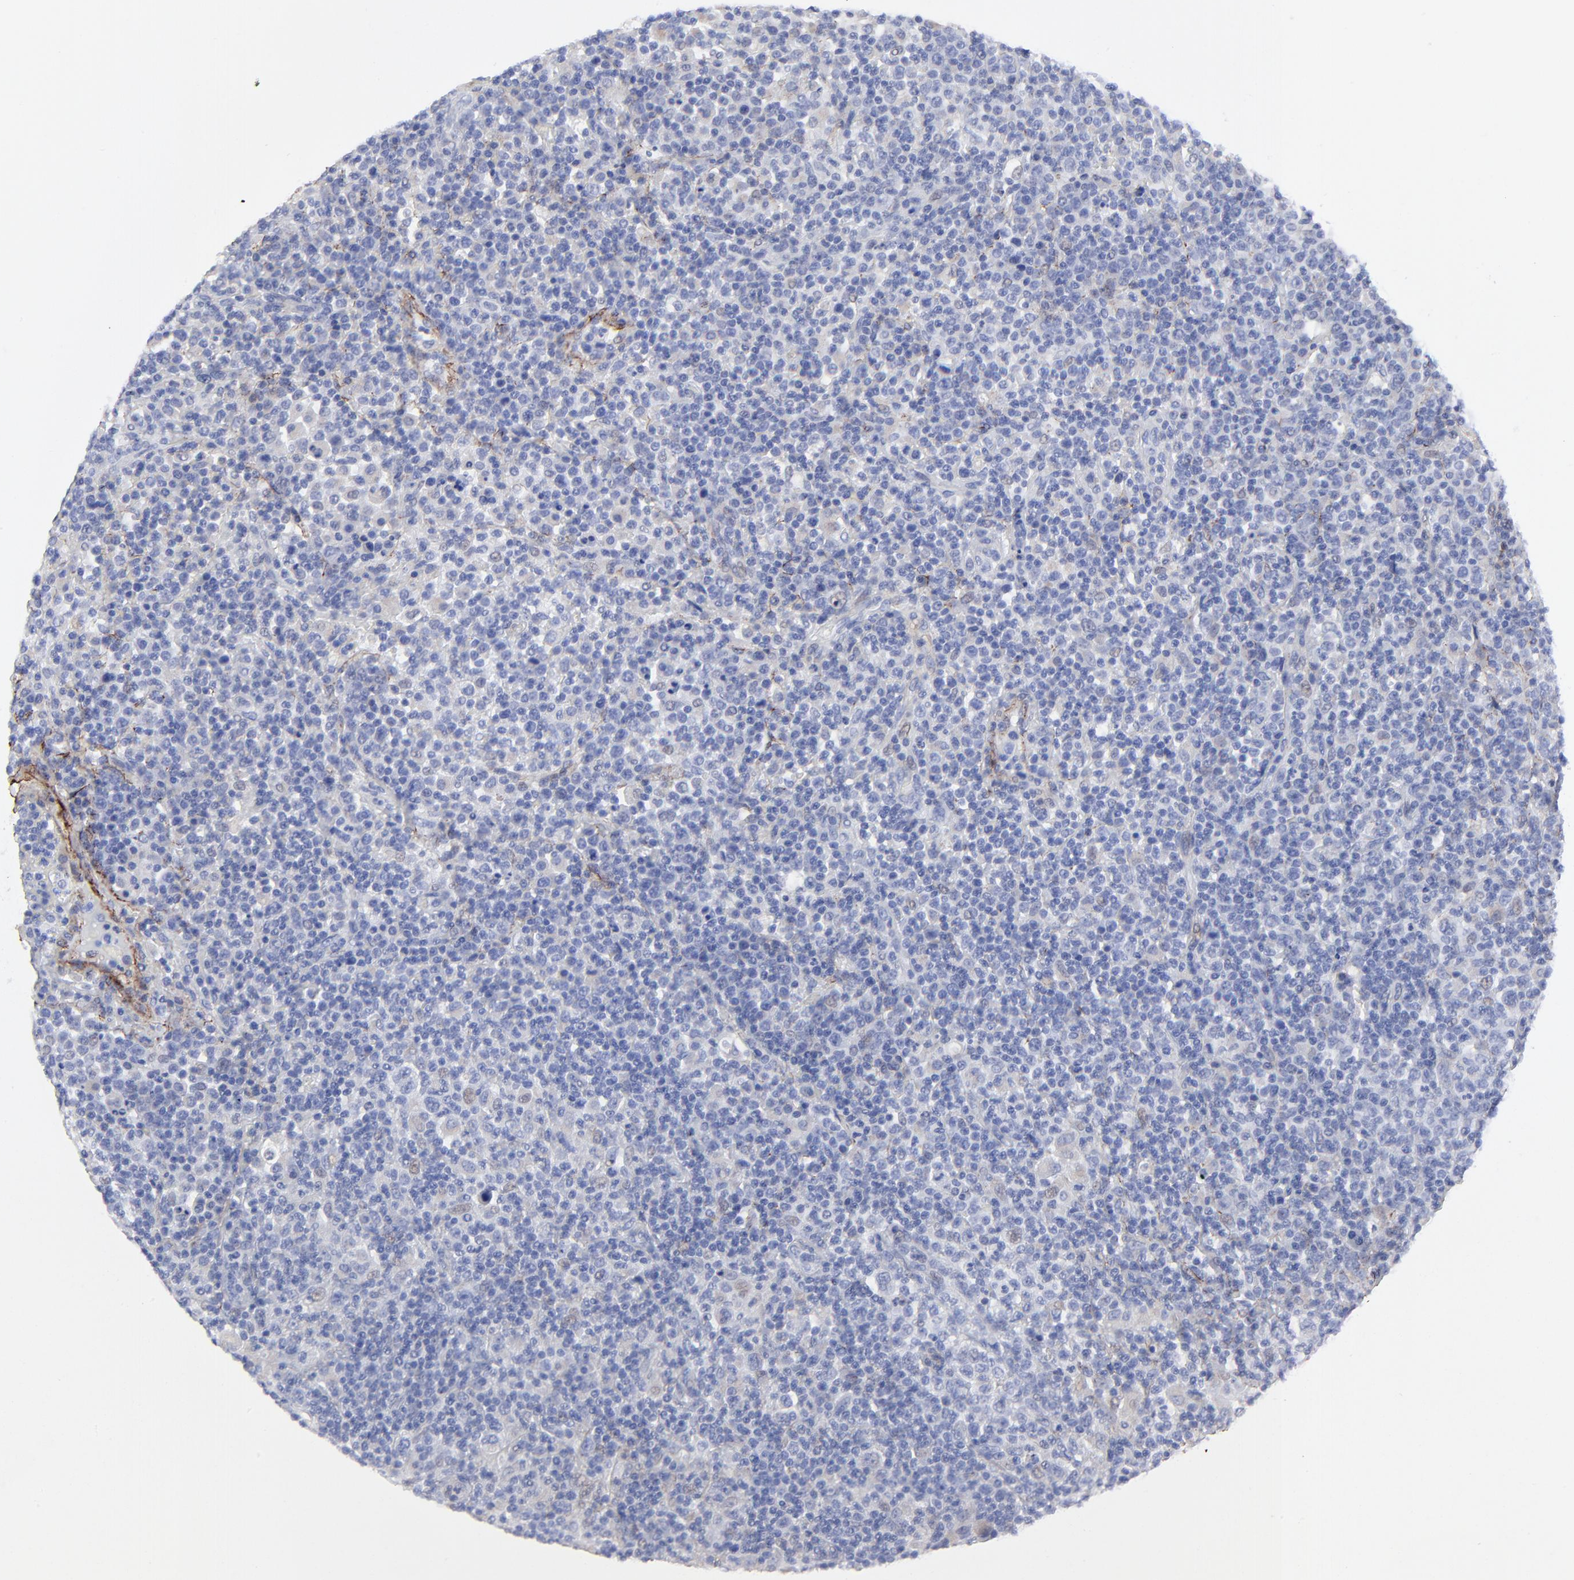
{"staining": {"intensity": "negative", "quantity": "none", "location": "none"}, "tissue": "lymphoma", "cell_type": "Tumor cells", "image_type": "cancer", "snomed": [{"axis": "morphology", "description": "Hodgkin's disease, NOS"}, {"axis": "topography", "description": "Lymph node"}], "caption": "Protein analysis of Hodgkin's disease reveals no significant expression in tumor cells.", "gene": "FBLN2", "patient": {"sex": "male", "age": 65}}